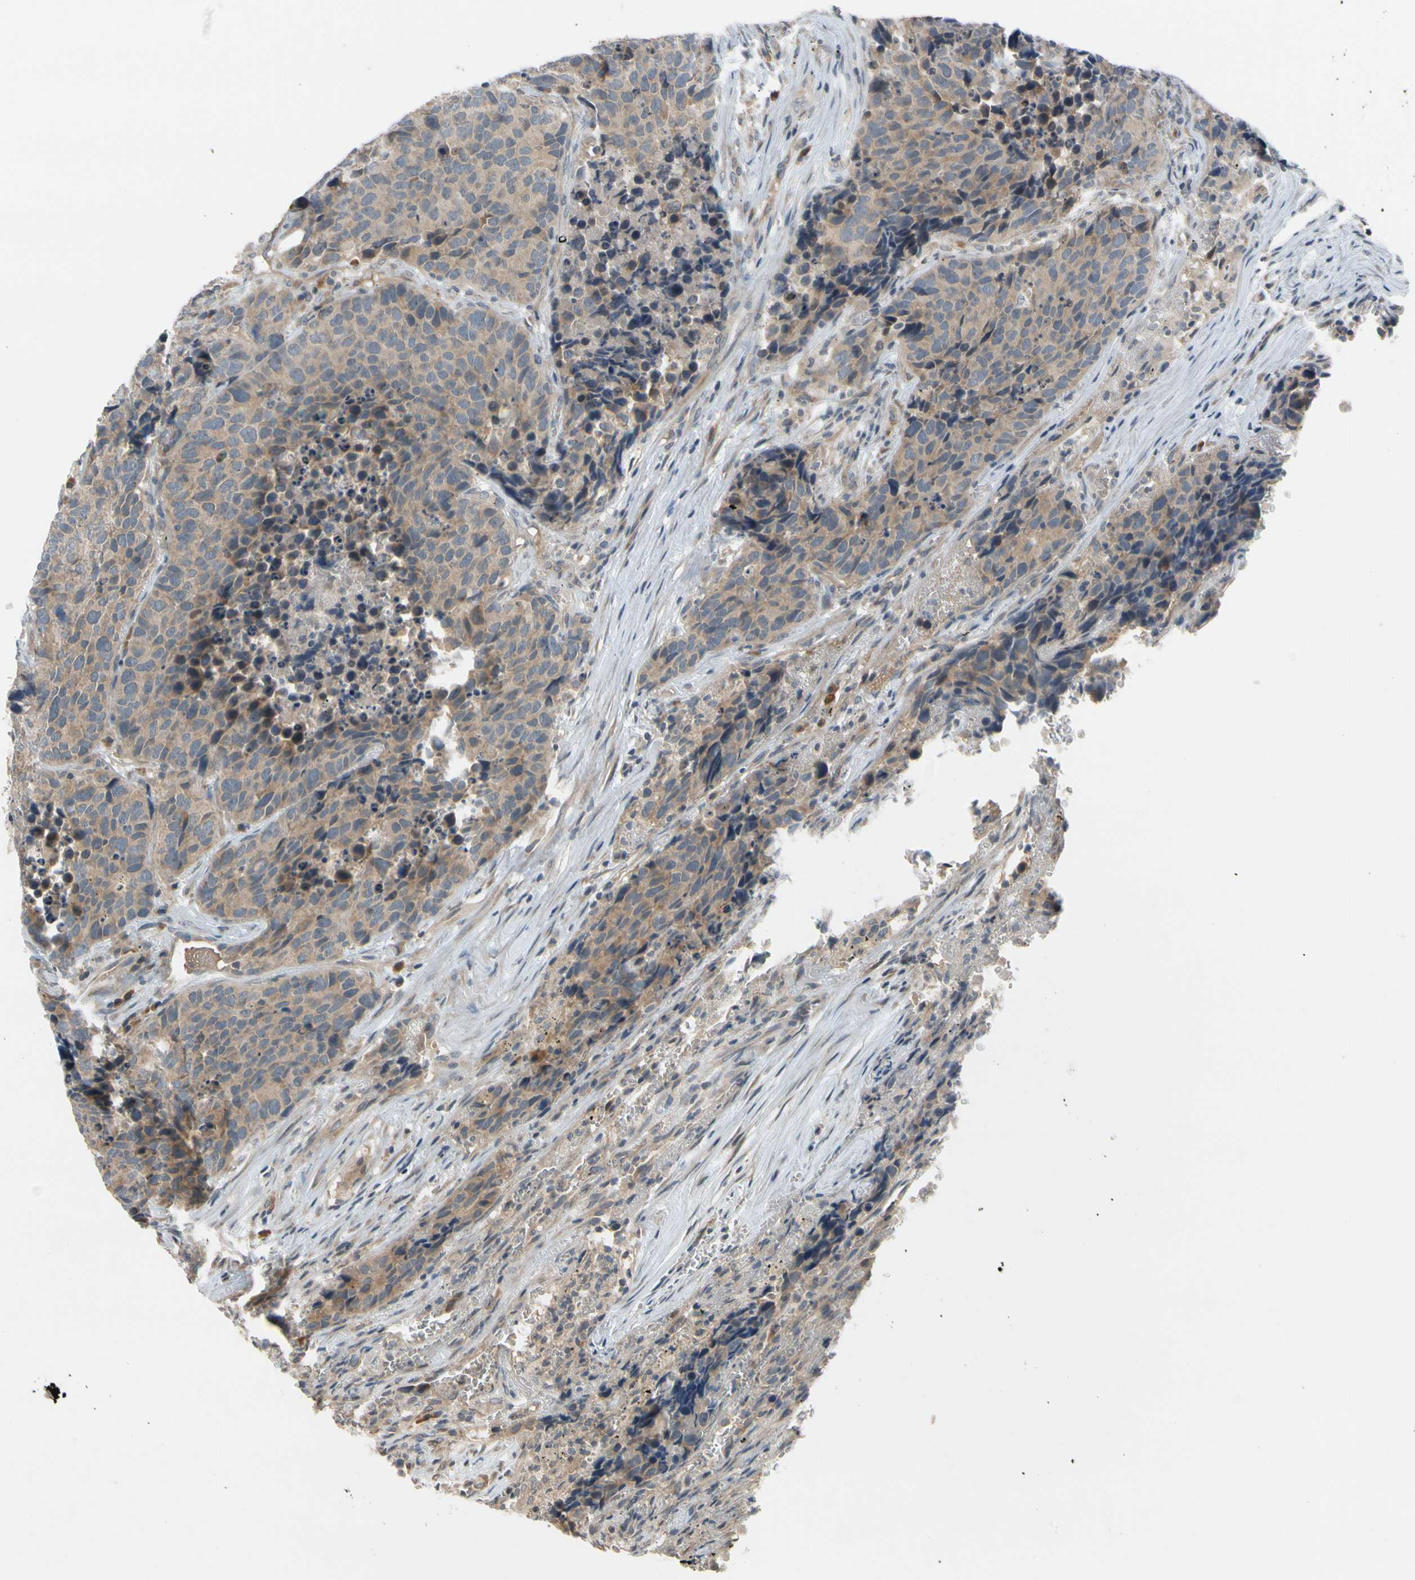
{"staining": {"intensity": "weak", "quantity": ">75%", "location": "cytoplasmic/membranous"}, "tissue": "carcinoid", "cell_type": "Tumor cells", "image_type": "cancer", "snomed": [{"axis": "morphology", "description": "Carcinoid, malignant, NOS"}, {"axis": "topography", "description": "Lung"}], "caption": "Carcinoid stained with DAB IHC reveals low levels of weak cytoplasmic/membranous expression in approximately >75% of tumor cells. Immunohistochemistry stains the protein of interest in brown and the nuclei are stained blue.", "gene": "FGF10", "patient": {"sex": "male", "age": 60}}